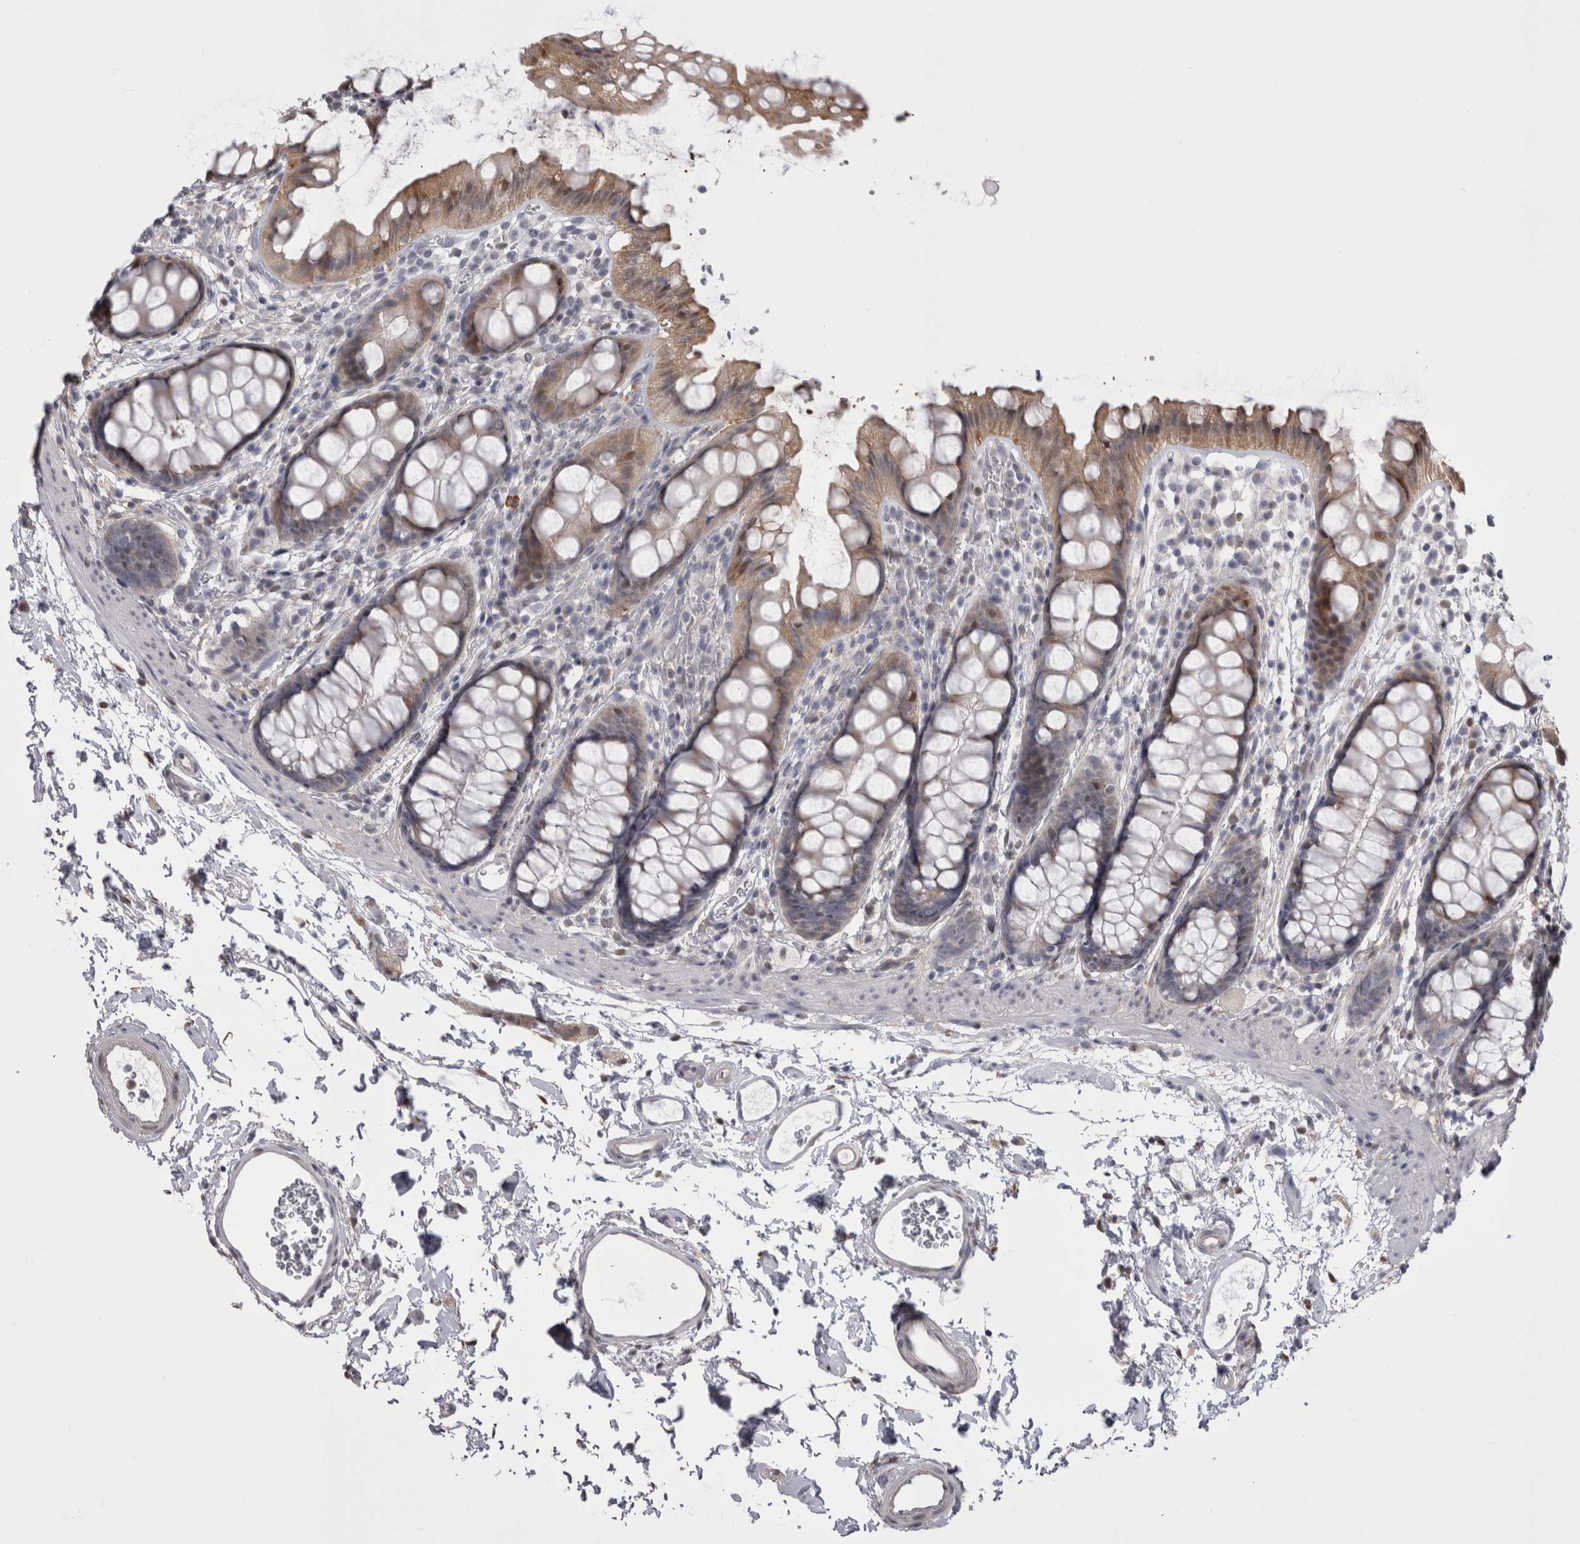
{"staining": {"intensity": "weak", "quantity": ">75%", "location": "cytoplasmic/membranous"}, "tissue": "rectum", "cell_type": "Glandular cells", "image_type": "normal", "snomed": [{"axis": "morphology", "description": "Normal tissue, NOS"}, {"axis": "topography", "description": "Rectum"}], "caption": "This image reveals unremarkable rectum stained with immunohistochemistry (IHC) to label a protein in brown. The cytoplasmic/membranous of glandular cells show weak positivity for the protein. Nuclei are counter-stained blue.", "gene": "CHIC1", "patient": {"sex": "female", "age": 65}}